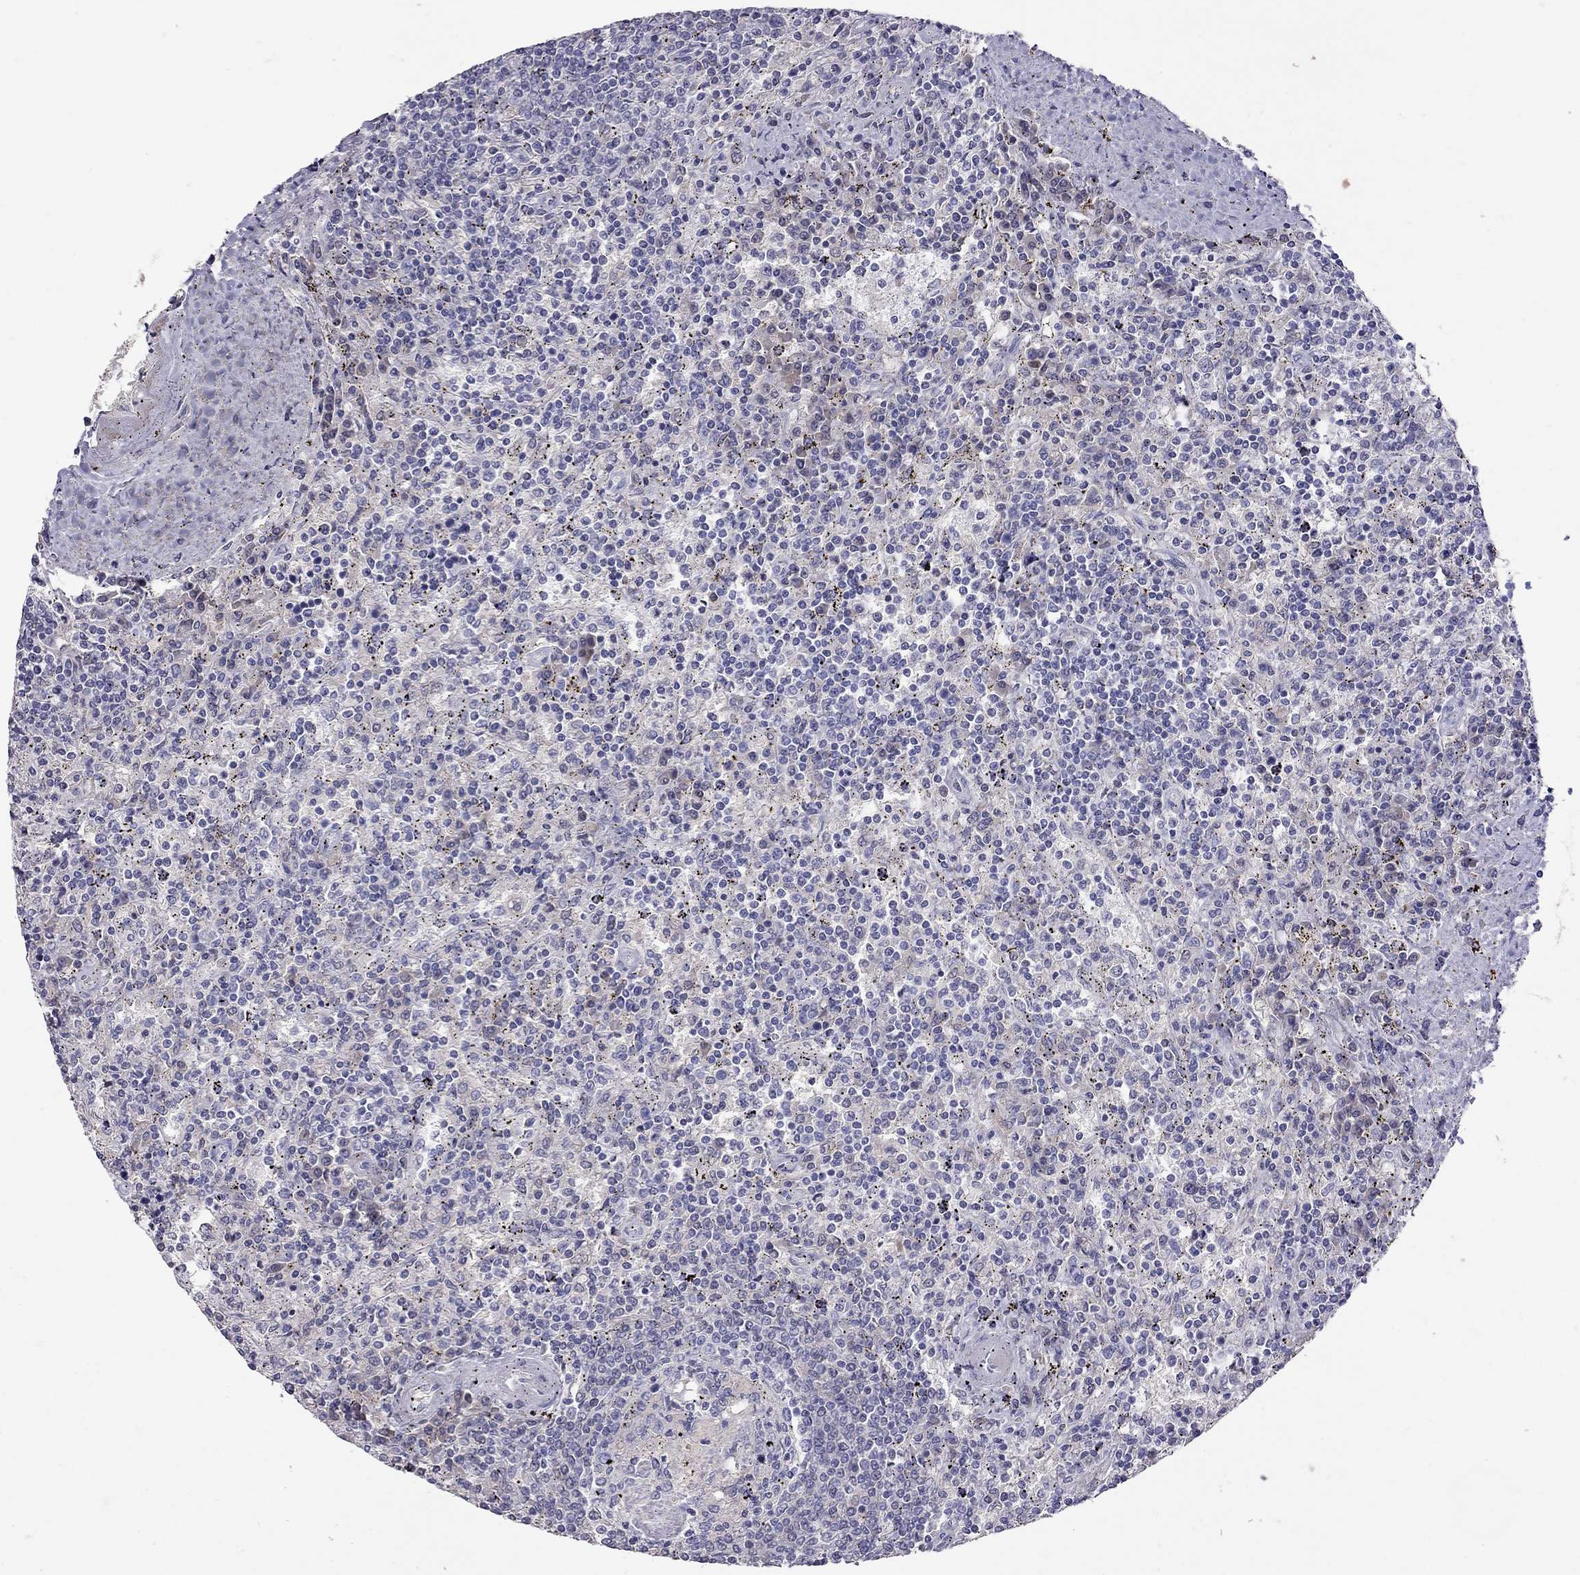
{"staining": {"intensity": "negative", "quantity": "none", "location": "none"}, "tissue": "lymphoma", "cell_type": "Tumor cells", "image_type": "cancer", "snomed": [{"axis": "morphology", "description": "Malignant lymphoma, non-Hodgkin's type, Low grade"}, {"axis": "topography", "description": "Spleen"}], "caption": "Photomicrograph shows no significant protein expression in tumor cells of lymphoma.", "gene": "MUC16", "patient": {"sex": "male", "age": 62}}